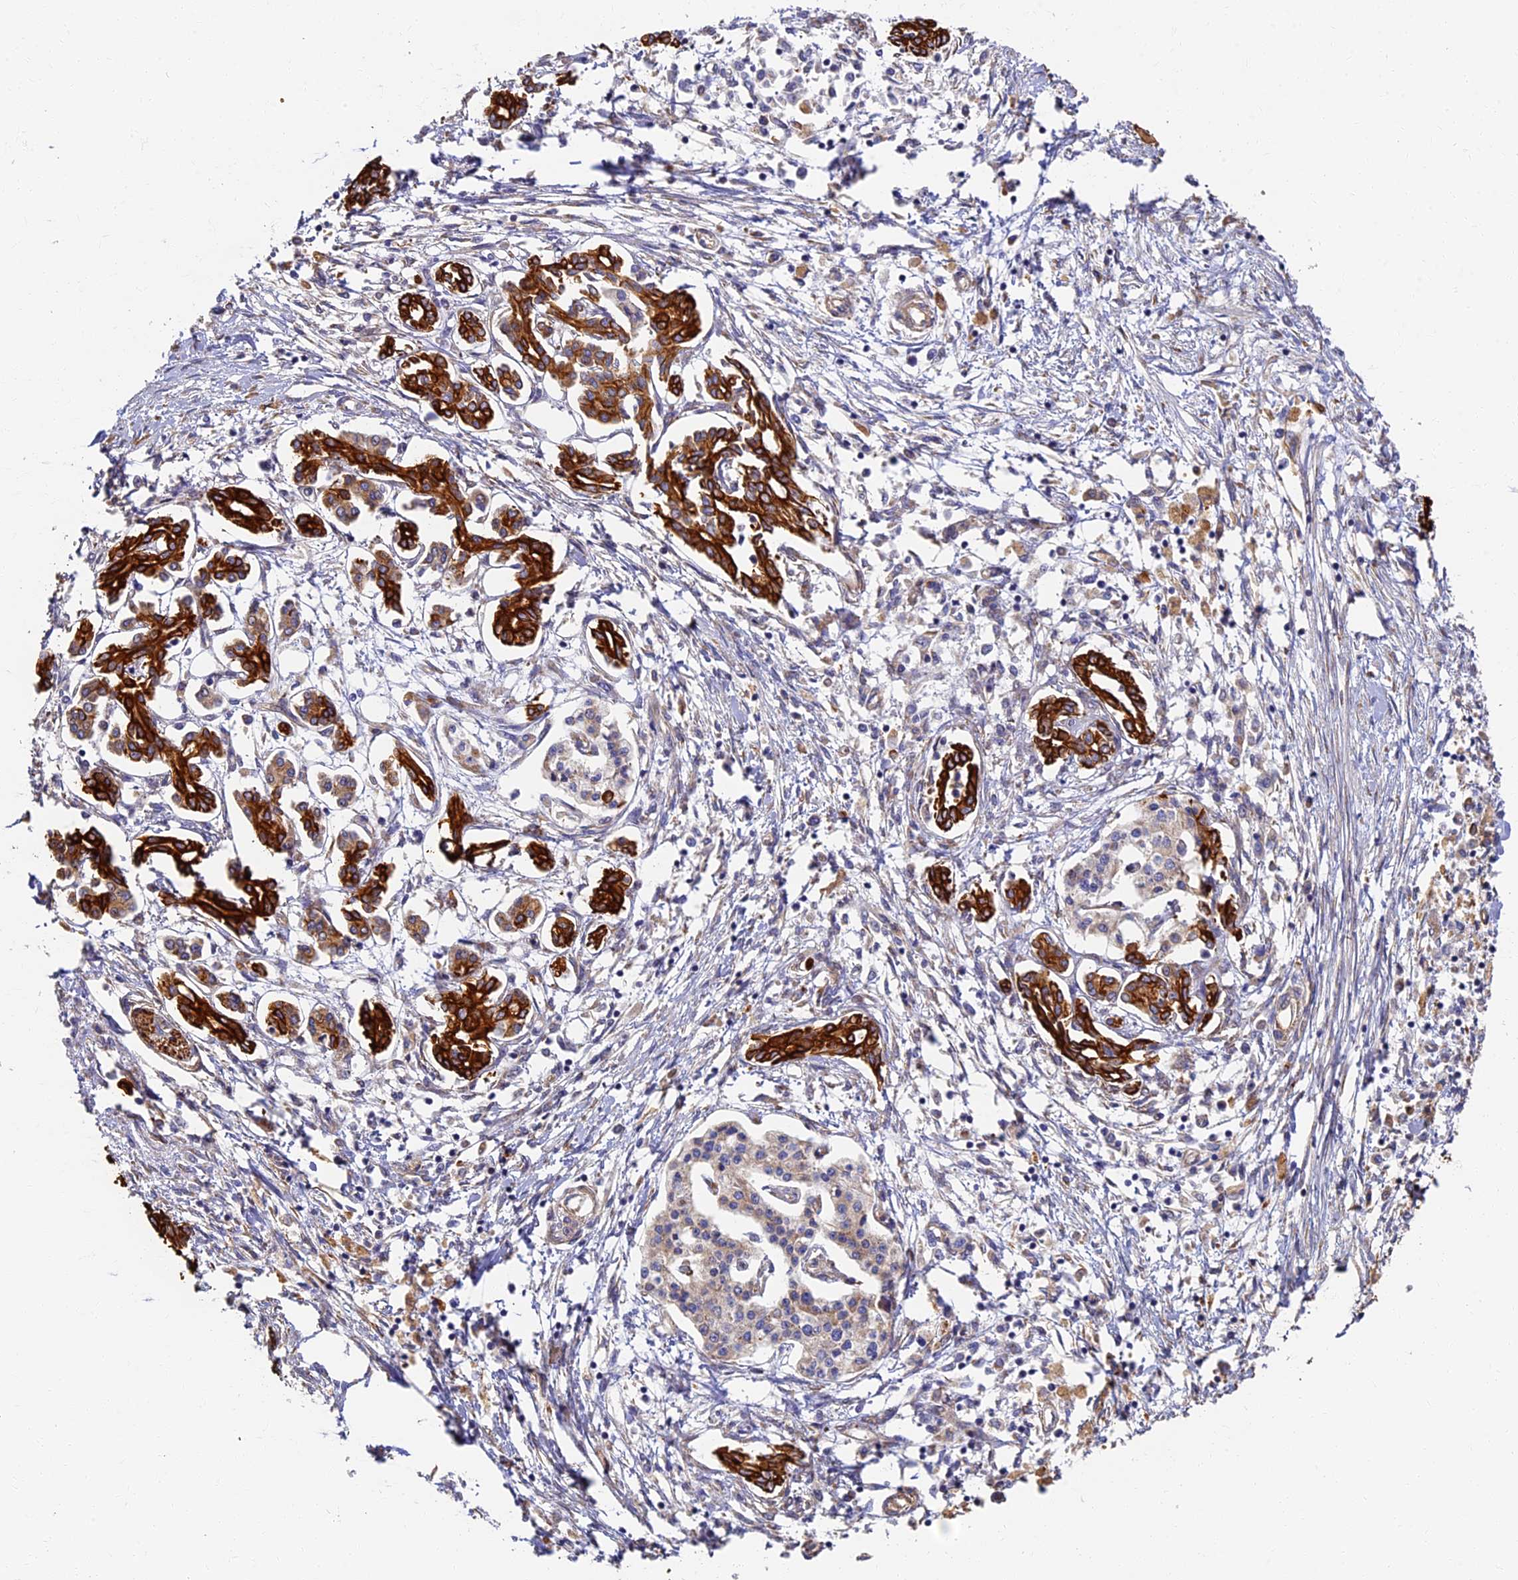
{"staining": {"intensity": "strong", "quantity": ">75%", "location": "cytoplasmic/membranous"}, "tissue": "pancreatic cancer", "cell_type": "Tumor cells", "image_type": "cancer", "snomed": [{"axis": "morphology", "description": "Adenocarcinoma, NOS"}, {"axis": "topography", "description": "Pancreas"}], "caption": "Immunohistochemistry (IHC) image of adenocarcinoma (pancreatic) stained for a protein (brown), which shows high levels of strong cytoplasmic/membranous expression in approximately >75% of tumor cells.", "gene": "LRRC57", "patient": {"sex": "female", "age": 50}}